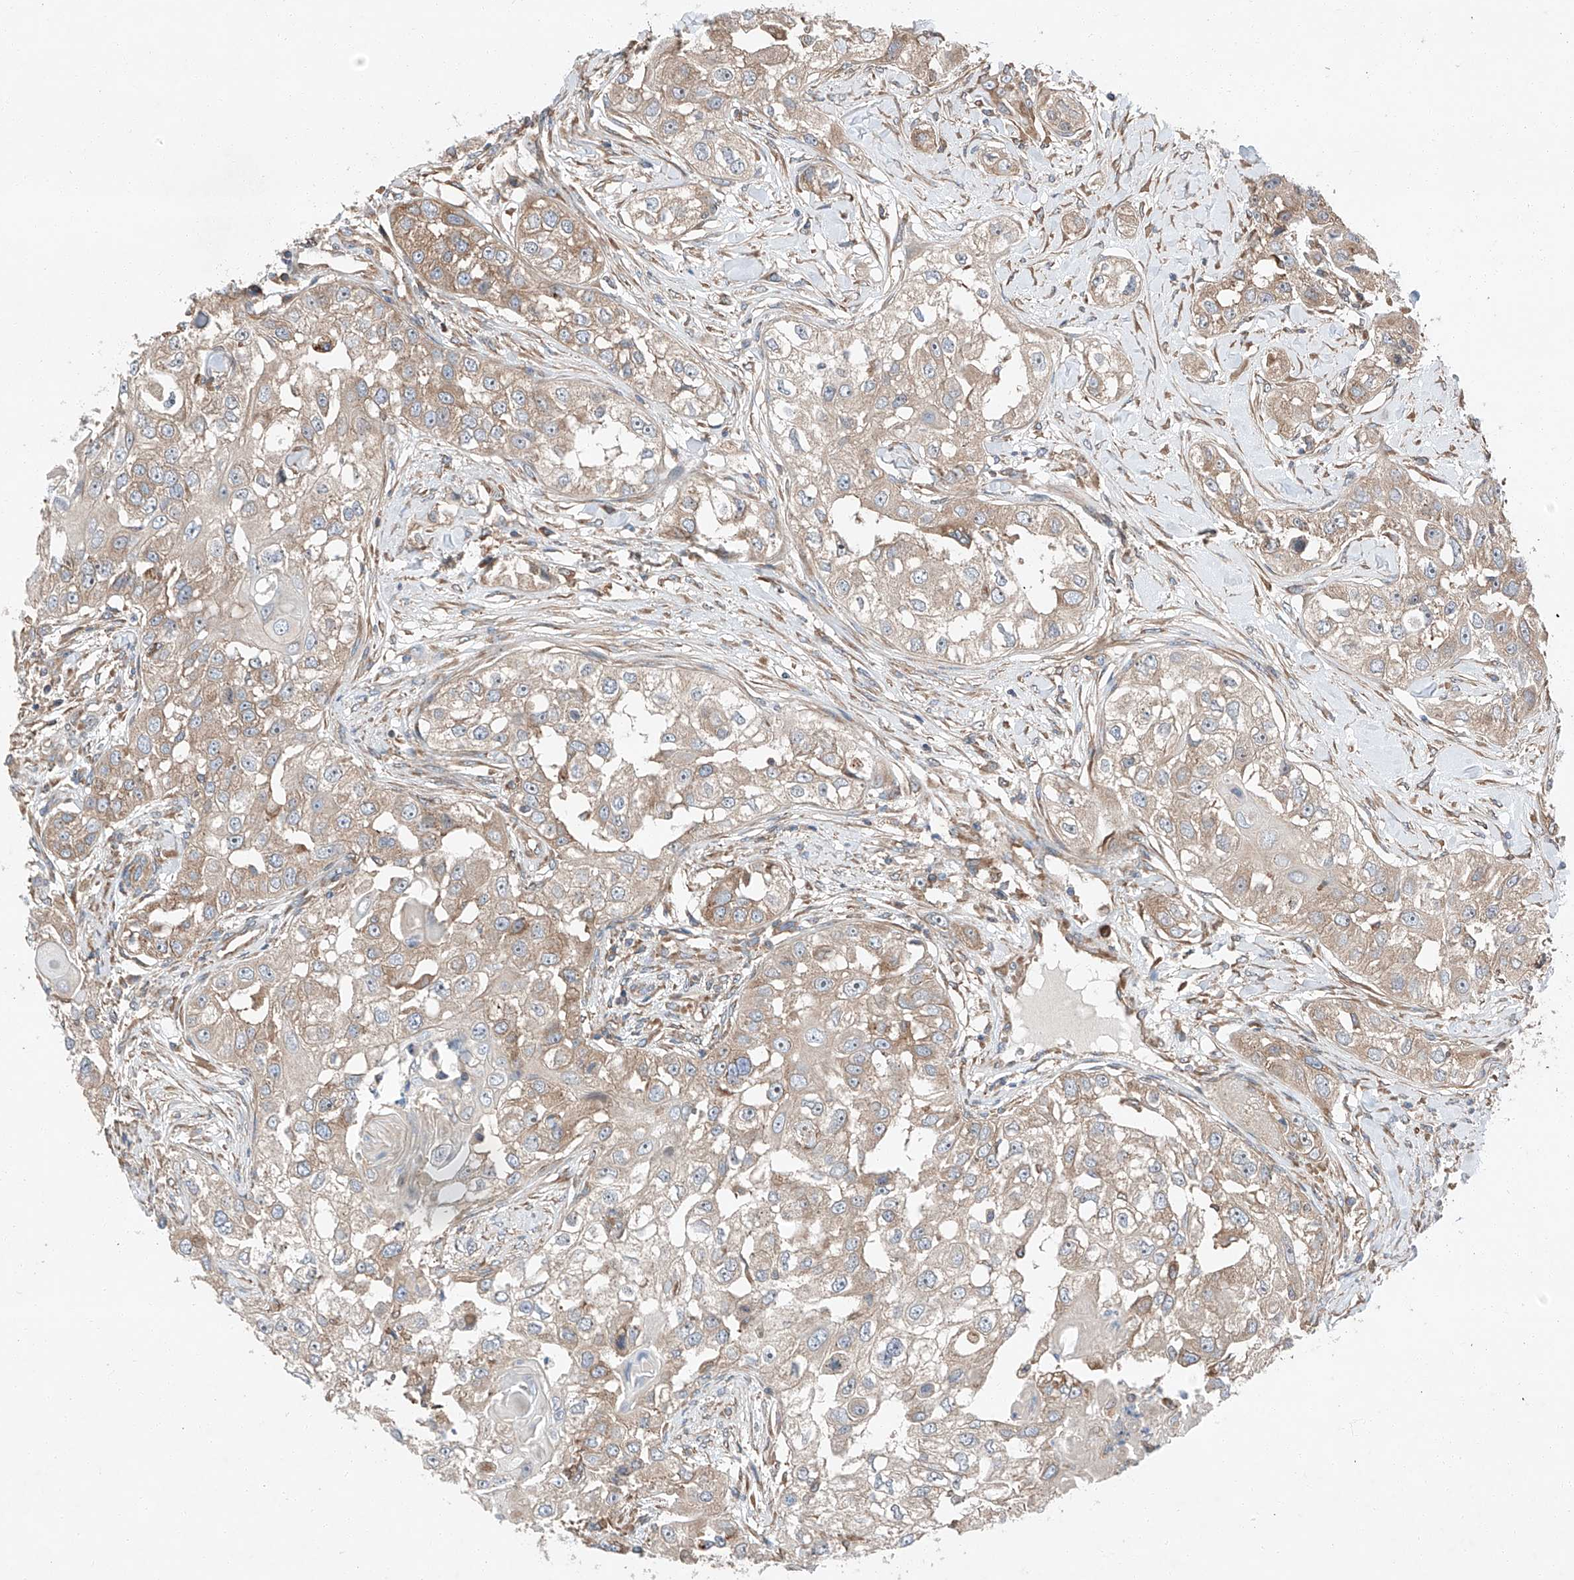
{"staining": {"intensity": "weak", "quantity": ">75%", "location": "cytoplasmic/membranous"}, "tissue": "head and neck cancer", "cell_type": "Tumor cells", "image_type": "cancer", "snomed": [{"axis": "morphology", "description": "Normal tissue, NOS"}, {"axis": "morphology", "description": "Squamous cell carcinoma, NOS"}, {"axis": "topography", "description": "Skeletal muscle"}, {"axis": "topography", "description": "Head-Neck"}], "caption": "Immunohistochemical staining of head and neck cancer shows low levels of weak cytoplasmic/membranous protein staining in about >75% of tumor cells.", "gene": "ZC3H15", "patient": {"sex": "male", "age": 51}}